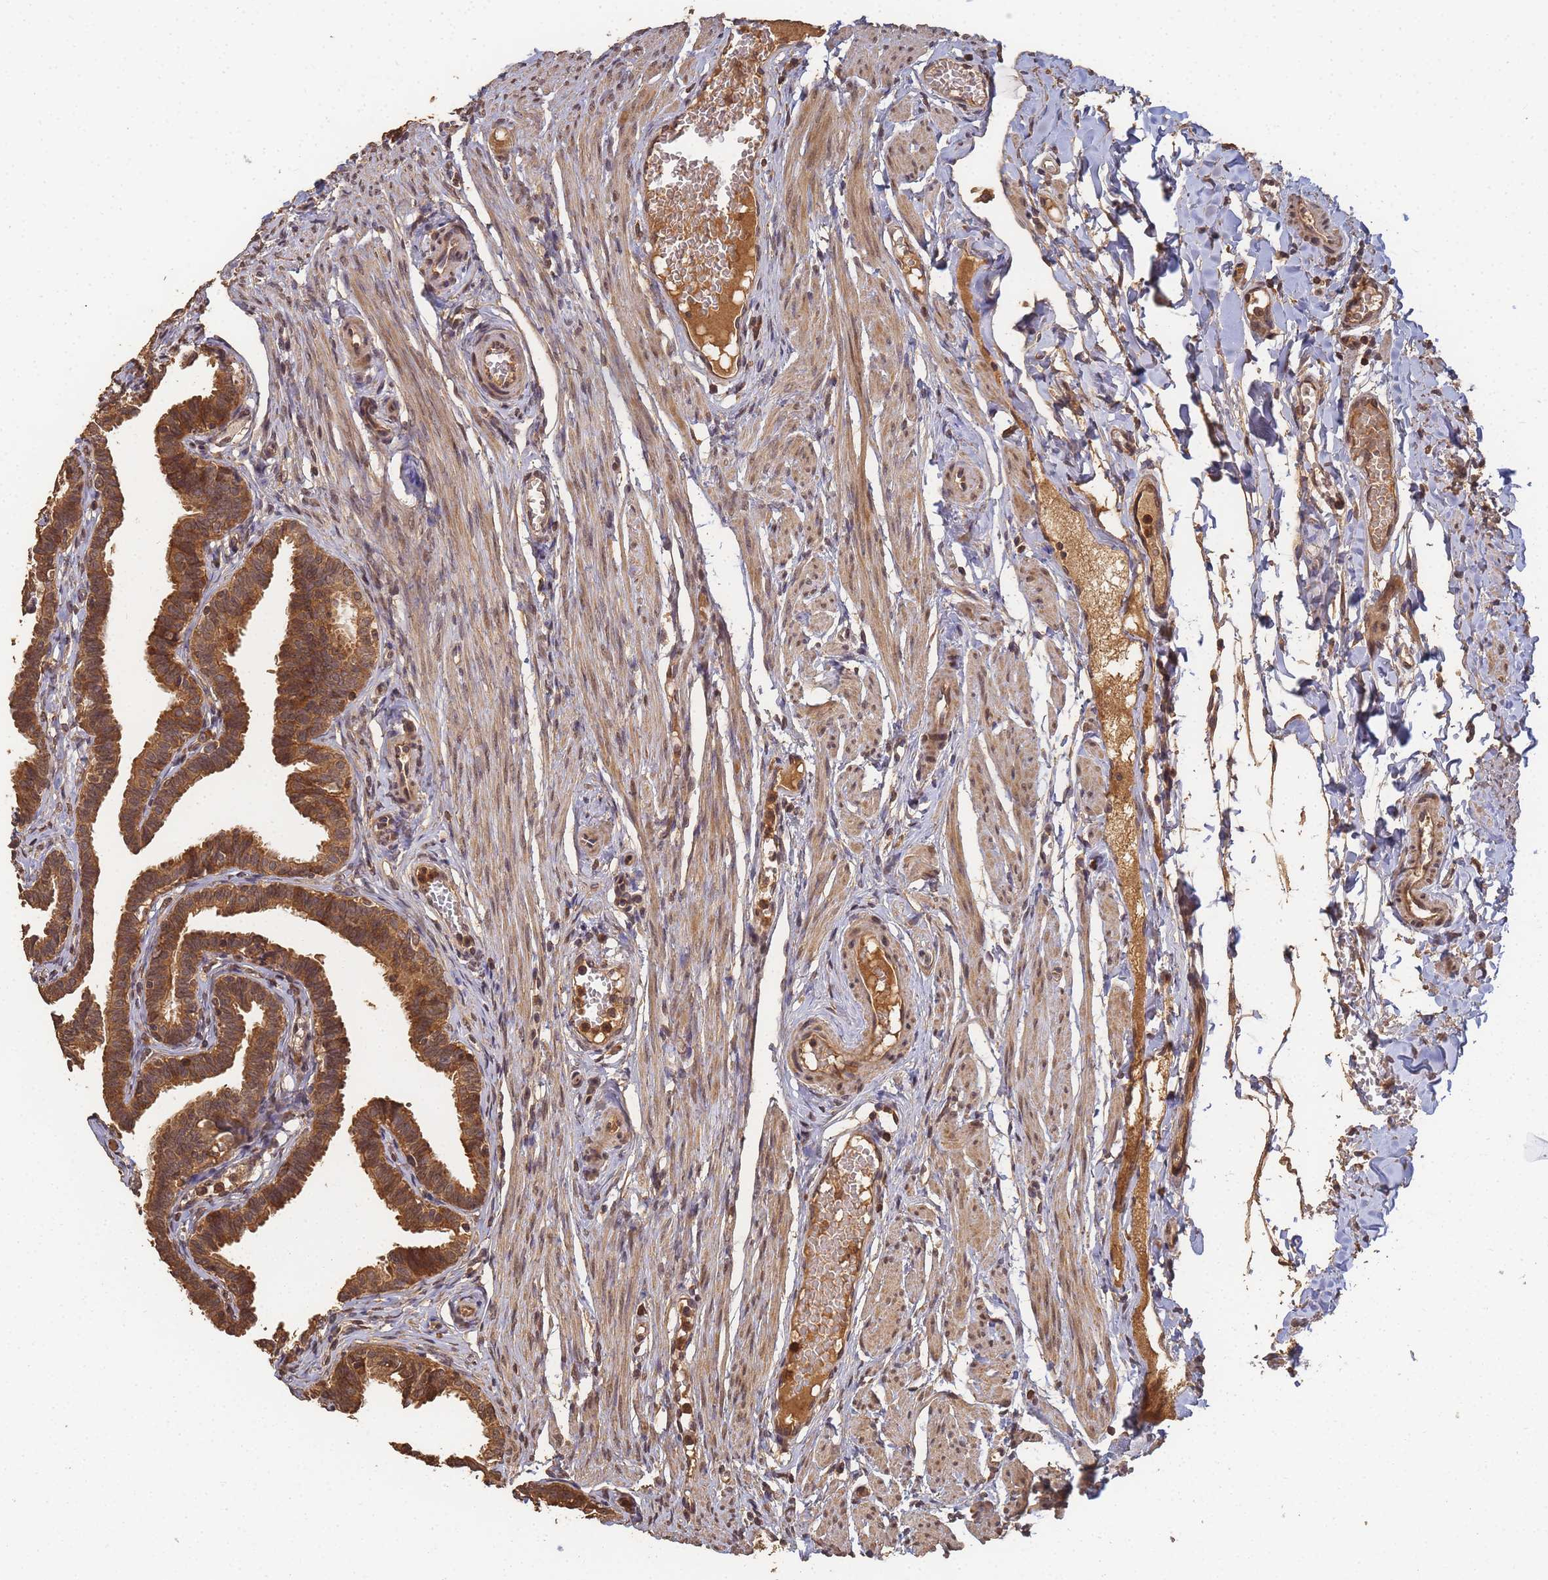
{"staining": {"intensity": "strong", "quantity": ">75%", "location": "cytoplasmic/membranous"}, "tissue": "fallopian tube", "cell_type": "Glandular cells", "image_type": "normal", "snomed": [{"axis": "morphology", "description": "Normal tissue, NOS"}, {"axis": "topography", "description": "Fallopian tube"}, {"axis": "topography", "description": "Ovary"}], "caption": "Immunohistochemistry (IHC) histopathology image of normal fallopian tube: human fallopian tube stained using immunohistochemistry (IHC) exhibits high levels of strong protein expression localized specifically in the cytoplasmic/membranous of glandular cells, appearing as a cytoplasmic/membranous brown color.", "gene": "ALKBH1", "patient": {"sex": "female", "age": 23}}